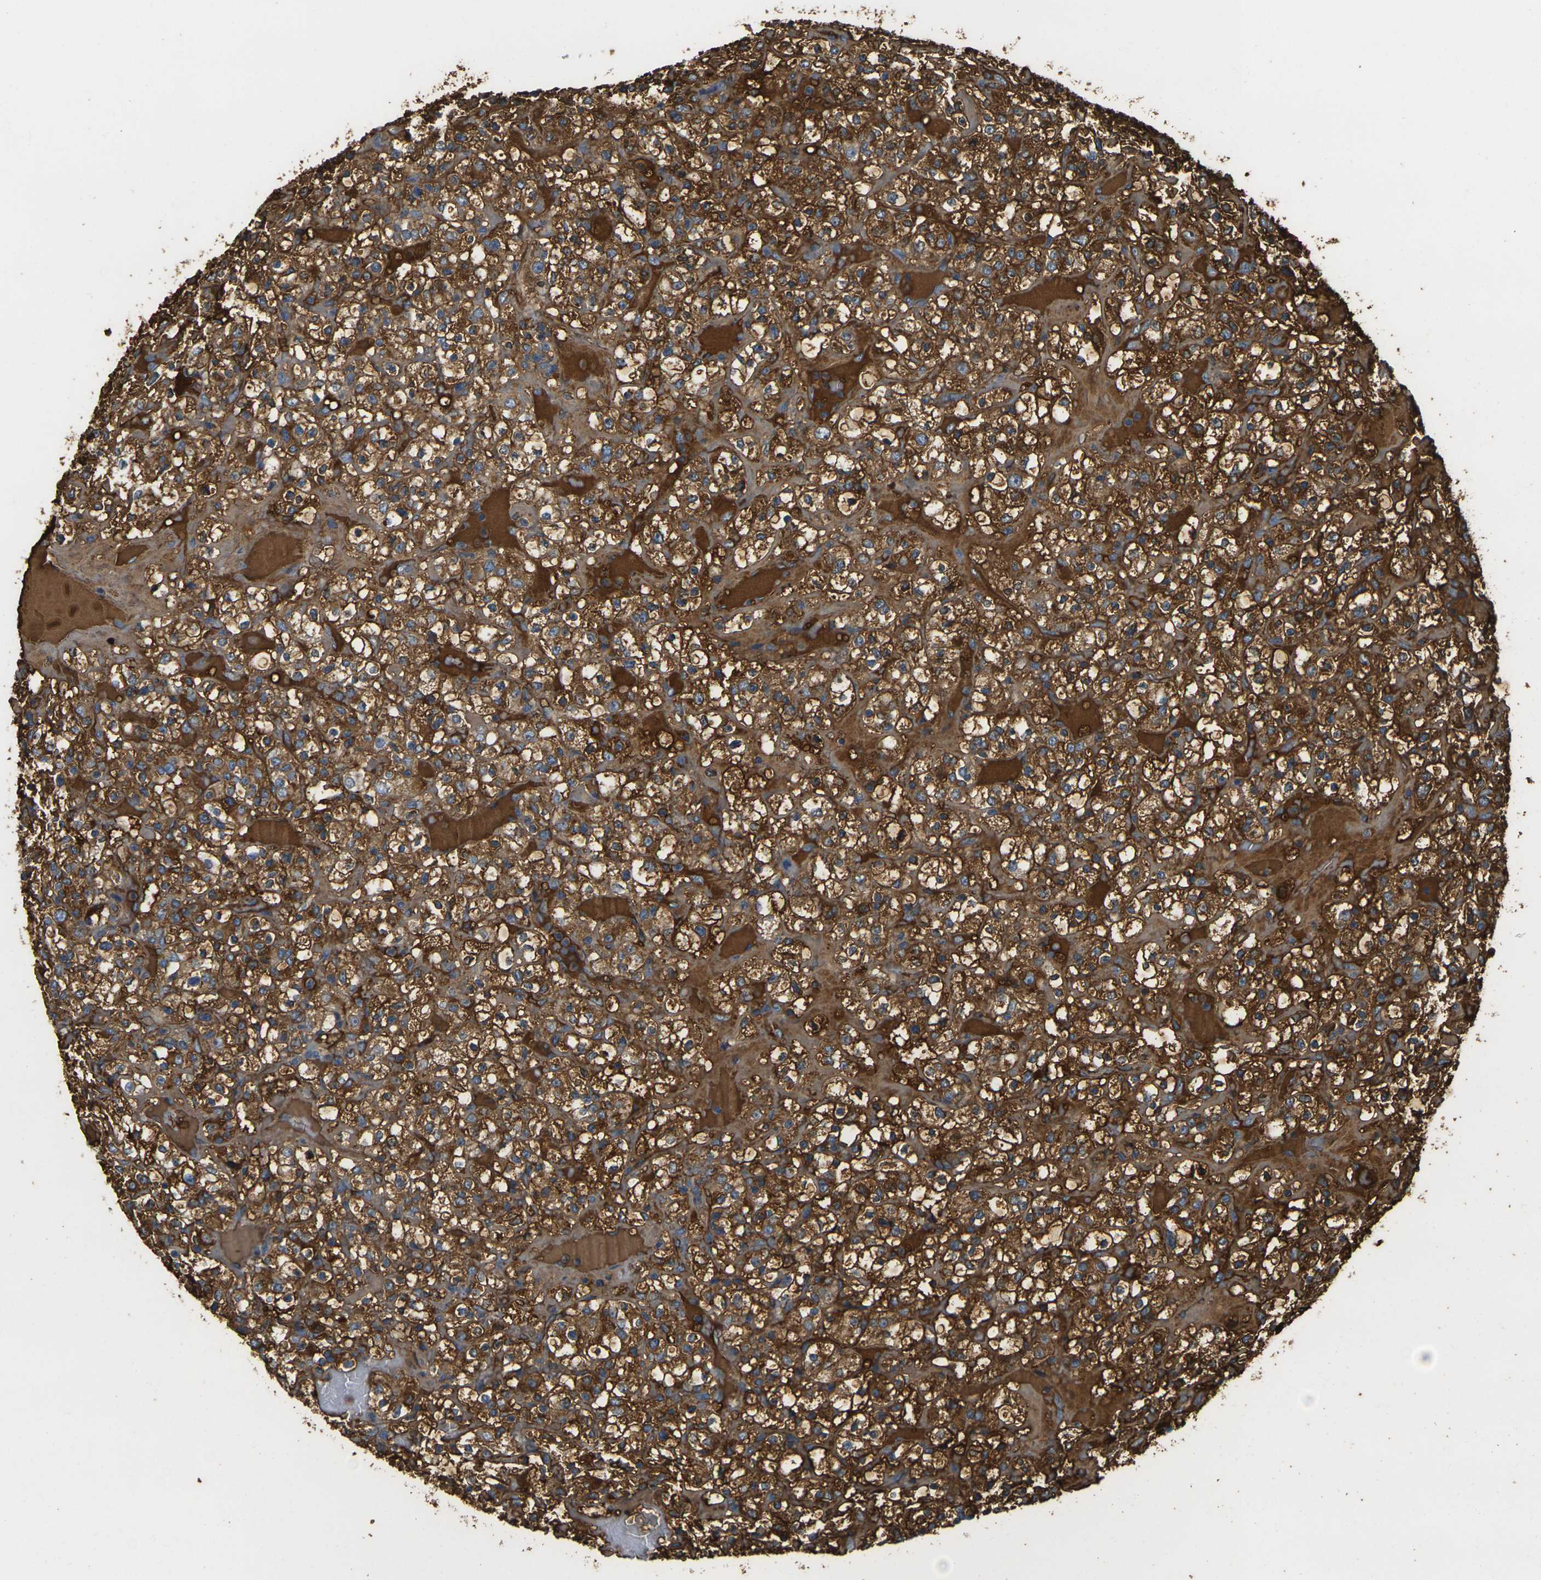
{"staining": {"intensity": "strong", "quantity": ">75%", "location": "cytoplasmic/membranous"}, "tissue": "renal cancer", "cell_type": "Tumor cells", "image_type": "cancer", "snomed": [{"axis": "morphology", "description": "Normal tissue, NOS"}, {"axis": "morphology", "description": "Adenocarcinoma, NOS"}, {"axis": "topography", "description": "Kidney"}], "caption": "Protein analysis of renal cancer (adenocarcinoma) tissue reveals strong cytoplasmic/membranous expression in about >75% of tumor cells.", "gene": "PLCD1", "patient": {"sex": "female", "age": 72}}